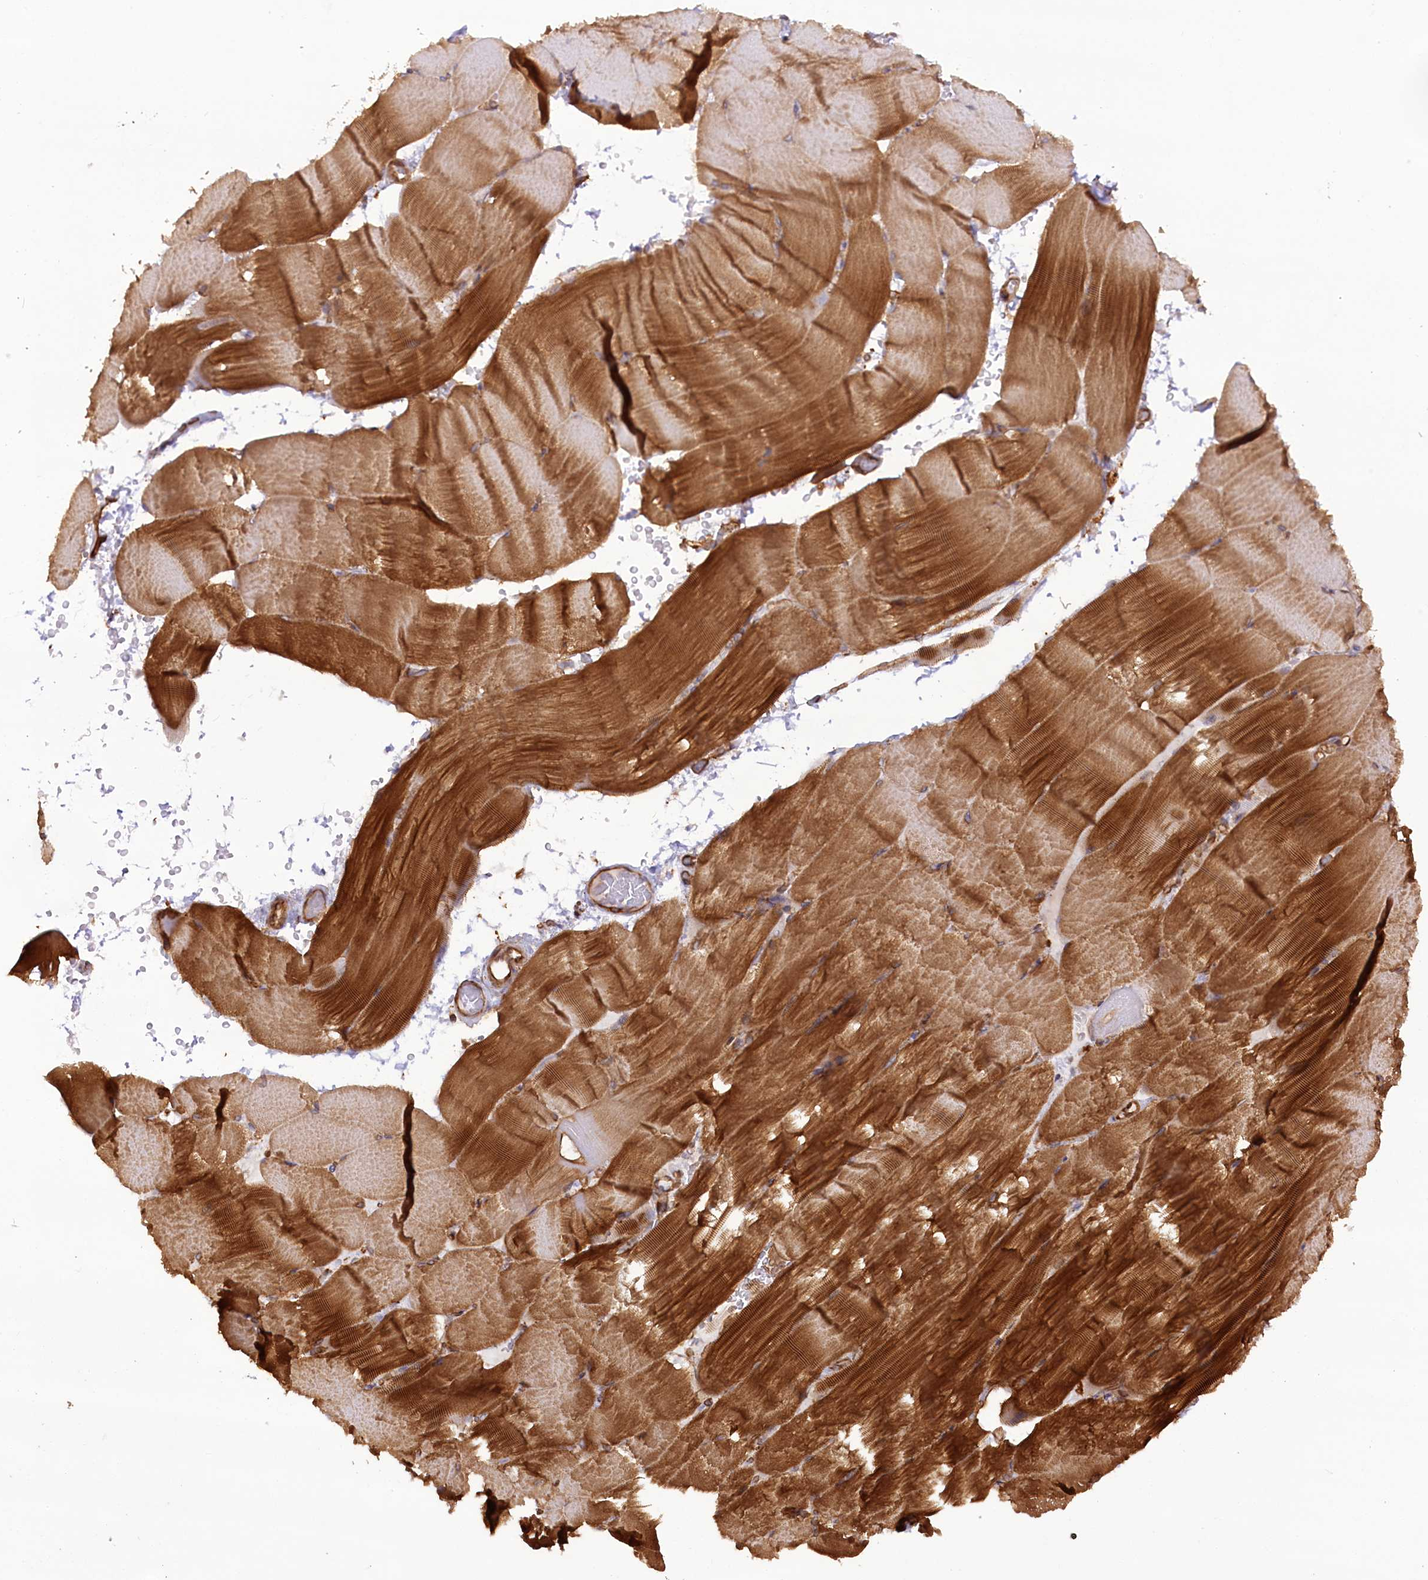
{"staining": {"intensity": "strong", "quantity": "25%-75%", "location": "cytoplasmic/membranous"}, "tissue": "skeletal muscle", "cell_type": "Myocytes", "image_type": "normal", "snomed": [{"axis": "morphology", "description": "Normal tissue, NOS"}, {"axis": "topography", "description": "Skeletal muscle"}, {"axis": "topography", "description": "Parathyroid gland"}], "caption": "Strong cytoplasmic/membranous protein expression is appreciated in approximately 25%-75% of myocytes in skeletal muscle. (DAB (3,3'-diaminobenzidine) IHC with brightfield microscopy, high magnification).", "gene": "SYNPO2", "patient": {"sex": "female", "age": 37}}